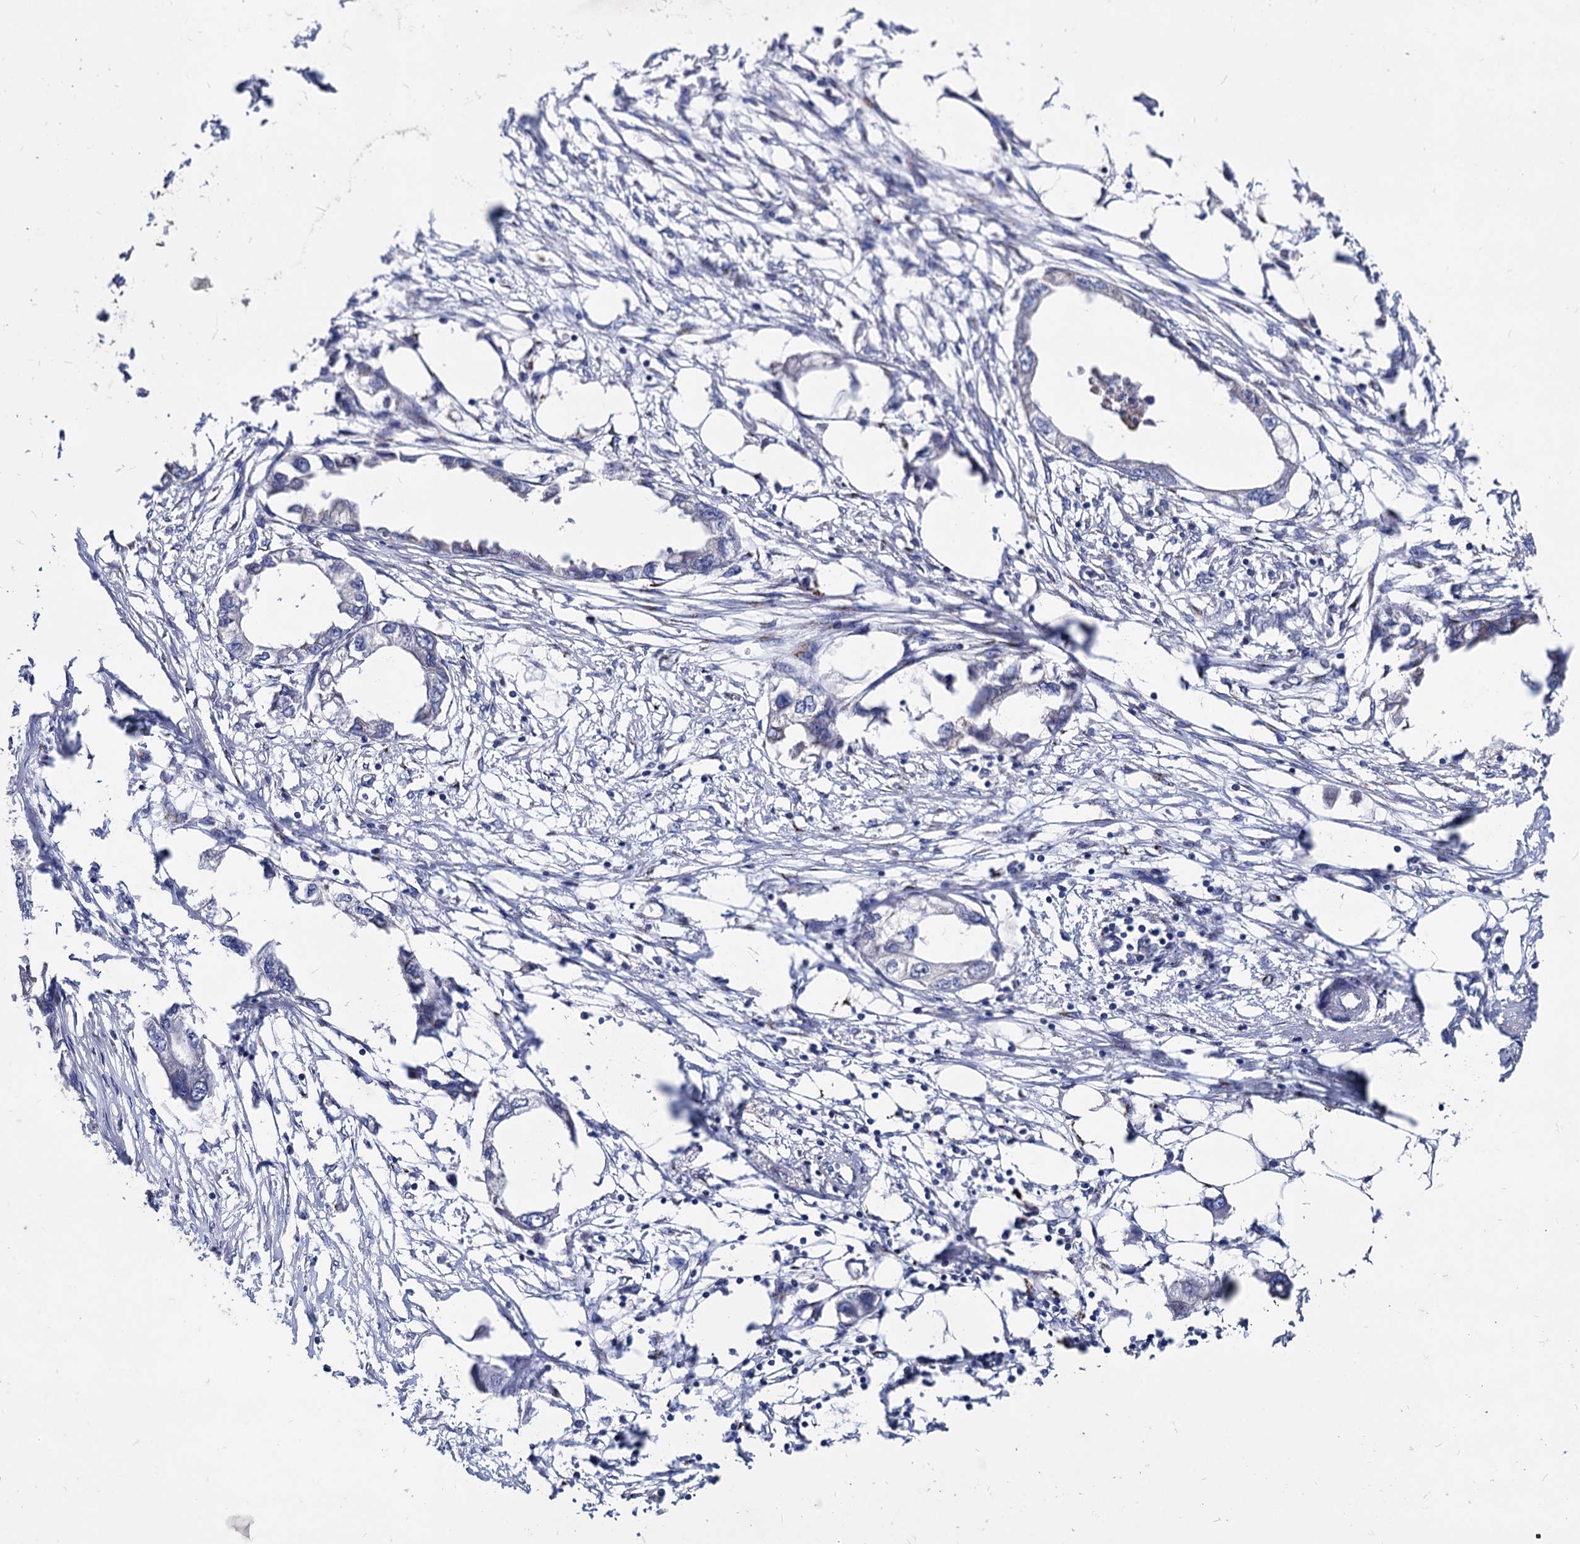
{"staining": {"intensity": "negative", "quantity": "none", "location": "none"}, "tissue": "endometrial cancer", "cell_type": "Tumor cells", "image_type": "cancer", "snomed": [{"axis": "morphology", "description": "Adenocarcinoma, NOS"}, {"axis": "morphology", "description": "Adenocarcinoma, metastatic, NOS"}, {"axis": "topography", "description": "Adipose tissue"}, {"axis": "topography", "description": "Endometrium"}], "caption": "The histopathology image displays no significant staining in tumor cells of endometrial adenocarcinoma.", "gene": "ESD", "patient": {"sex": "female", "age": 67}}